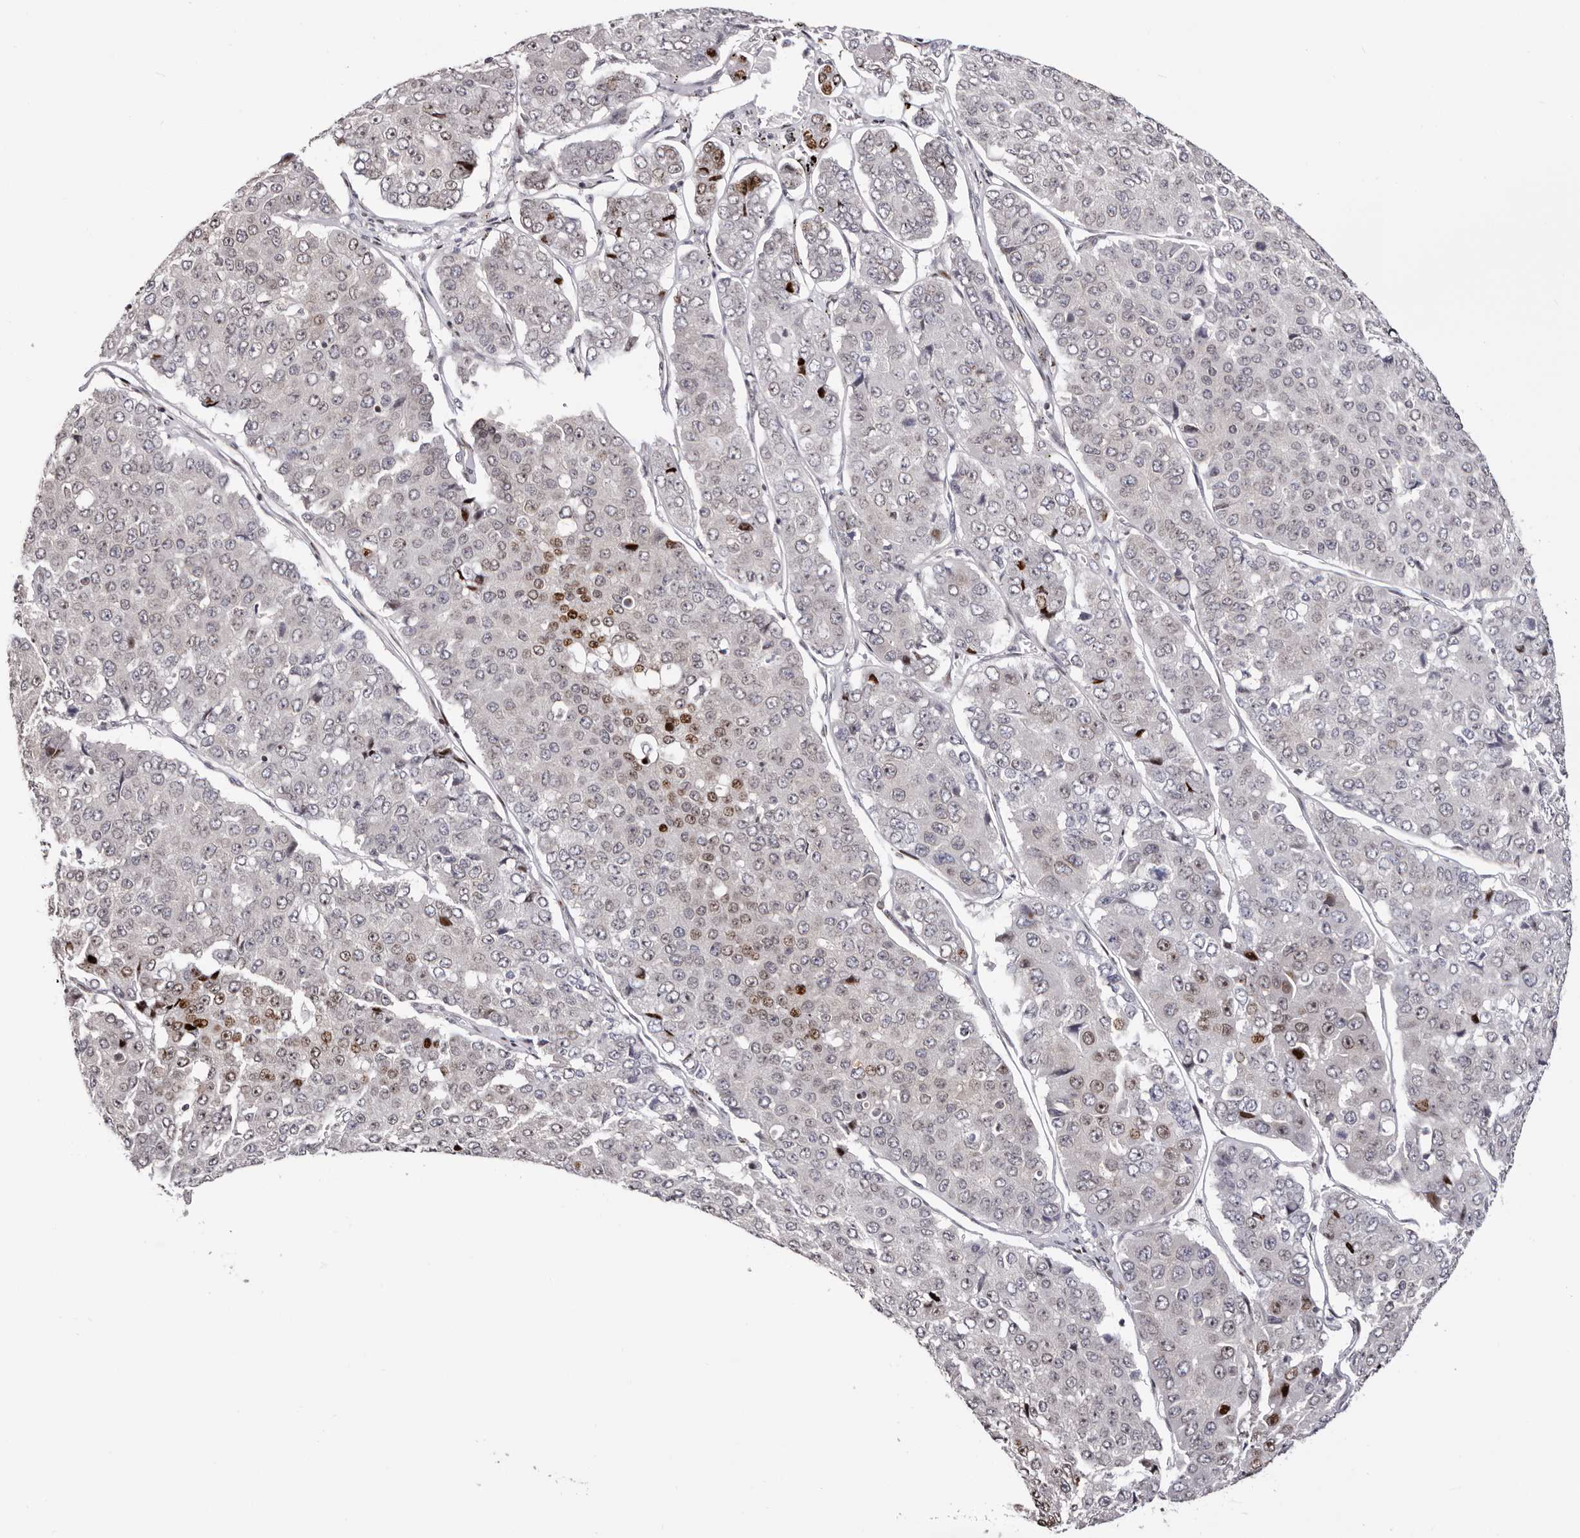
{"staining": {"intensity": "moderate", "quantity": ">75%", "location": "cytoplasmic/membranous,nuclear"}, "tissue": "pancreatic cancer", "cell_type": "Tumor cells", "image_type": "cancer", "snomed": [{"axis": "morphology", "description": "Adenocarcinoma, NOS"}, {"axis": "topography", "description": "Pancreas"}], "caption": "The photomicrograph shows immunohistochemical staining of pancreatic cancer (adenocarcinoma). There is moderate cytoplasmic/membranous and nuclear positivity is present in approximately >75% of tumor cells. (IHC, brightfield microscopy, high magnification).", "gene": "NUP153", "patient": {"sex": "male", "age": 50}}